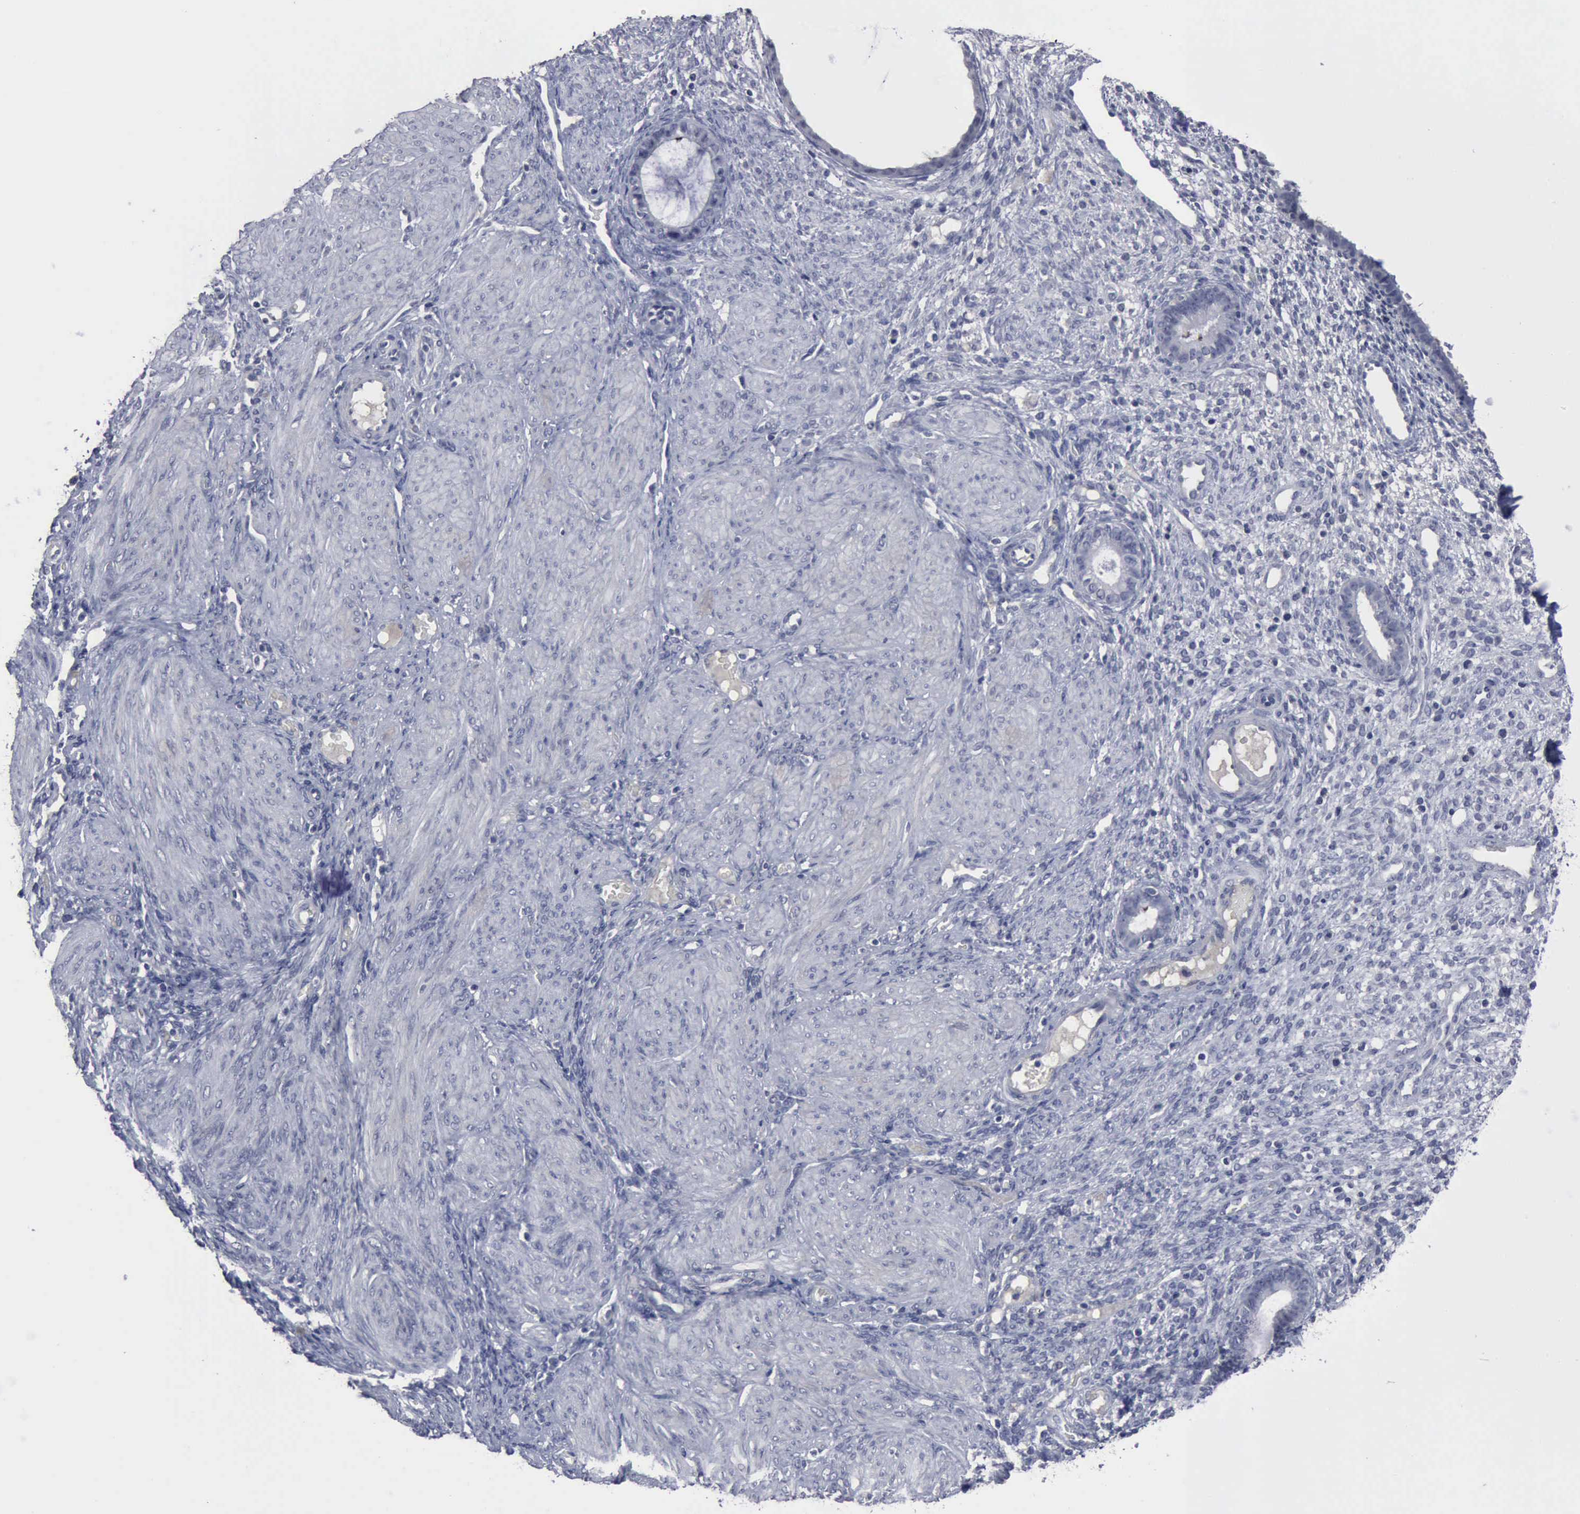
{"staining": {"intensity": "negative", "quantity": "none", "location": "none"}, "tissue": "endometrium", "cell_type": "Cells in endometrial stroma", "image_type": "normal", "snomed": [{"axis": "morphology", "description": "Normal tissue, NOS"}, {"axis": "topography", "description": "Endometrium"}], "caption": "DAB (3,3'-diaminobenzidine) immunohistochemical staining of normal human endometrium displays no significant positivity in cells in endometrial stroma. Brightfield microscopy of immunohistochemistry stained with DAB (3,3'-diaminobenzidine) (brown) and hematoxylin (blue), captured at high magnification.", "gene": "MYO18B", "patient": {"sex": "female", "age": 72}}